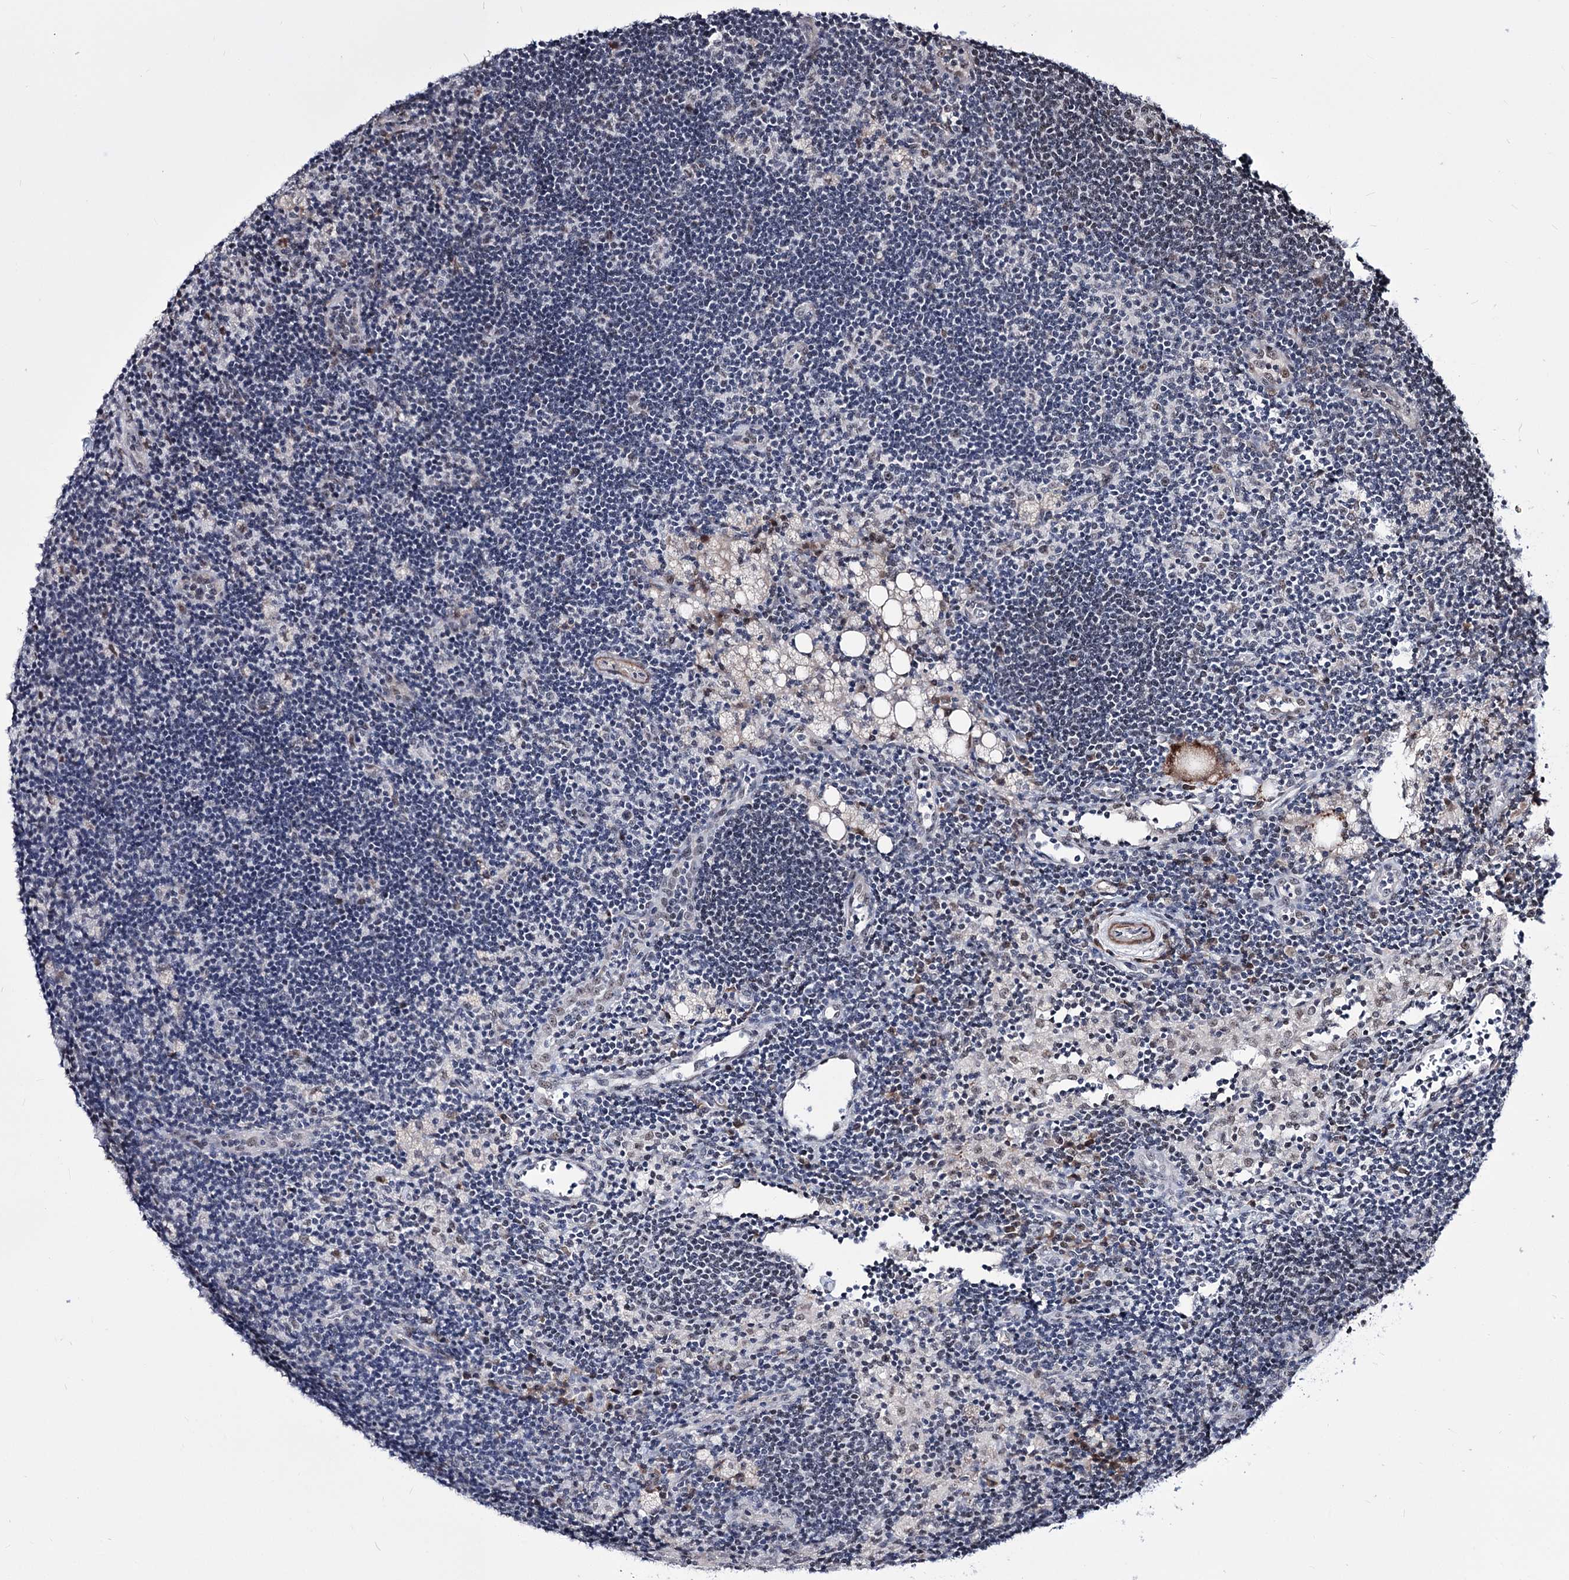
{"staining": {"intensity": "negative", "quantity": "none", "location": "none"}, "tissue": "lymph node", "cell_type": "Germinal center cells", "image_type": "normal", "snomed": [{"axis": "morphology", "description": "Normal tissue, NOS"}, {"axis": "topography", "description": "Lymph node"}], "caption": "Immunohistochemistry histopathology image of unremarkable lymph node: human lymph node stained with DAB (3,3'-diaminobenzidine) demonstrates no significant protein positivity in germinal center cells.", "gene": "PPRC1", "patient": {"sex": "male", "age": 24}}